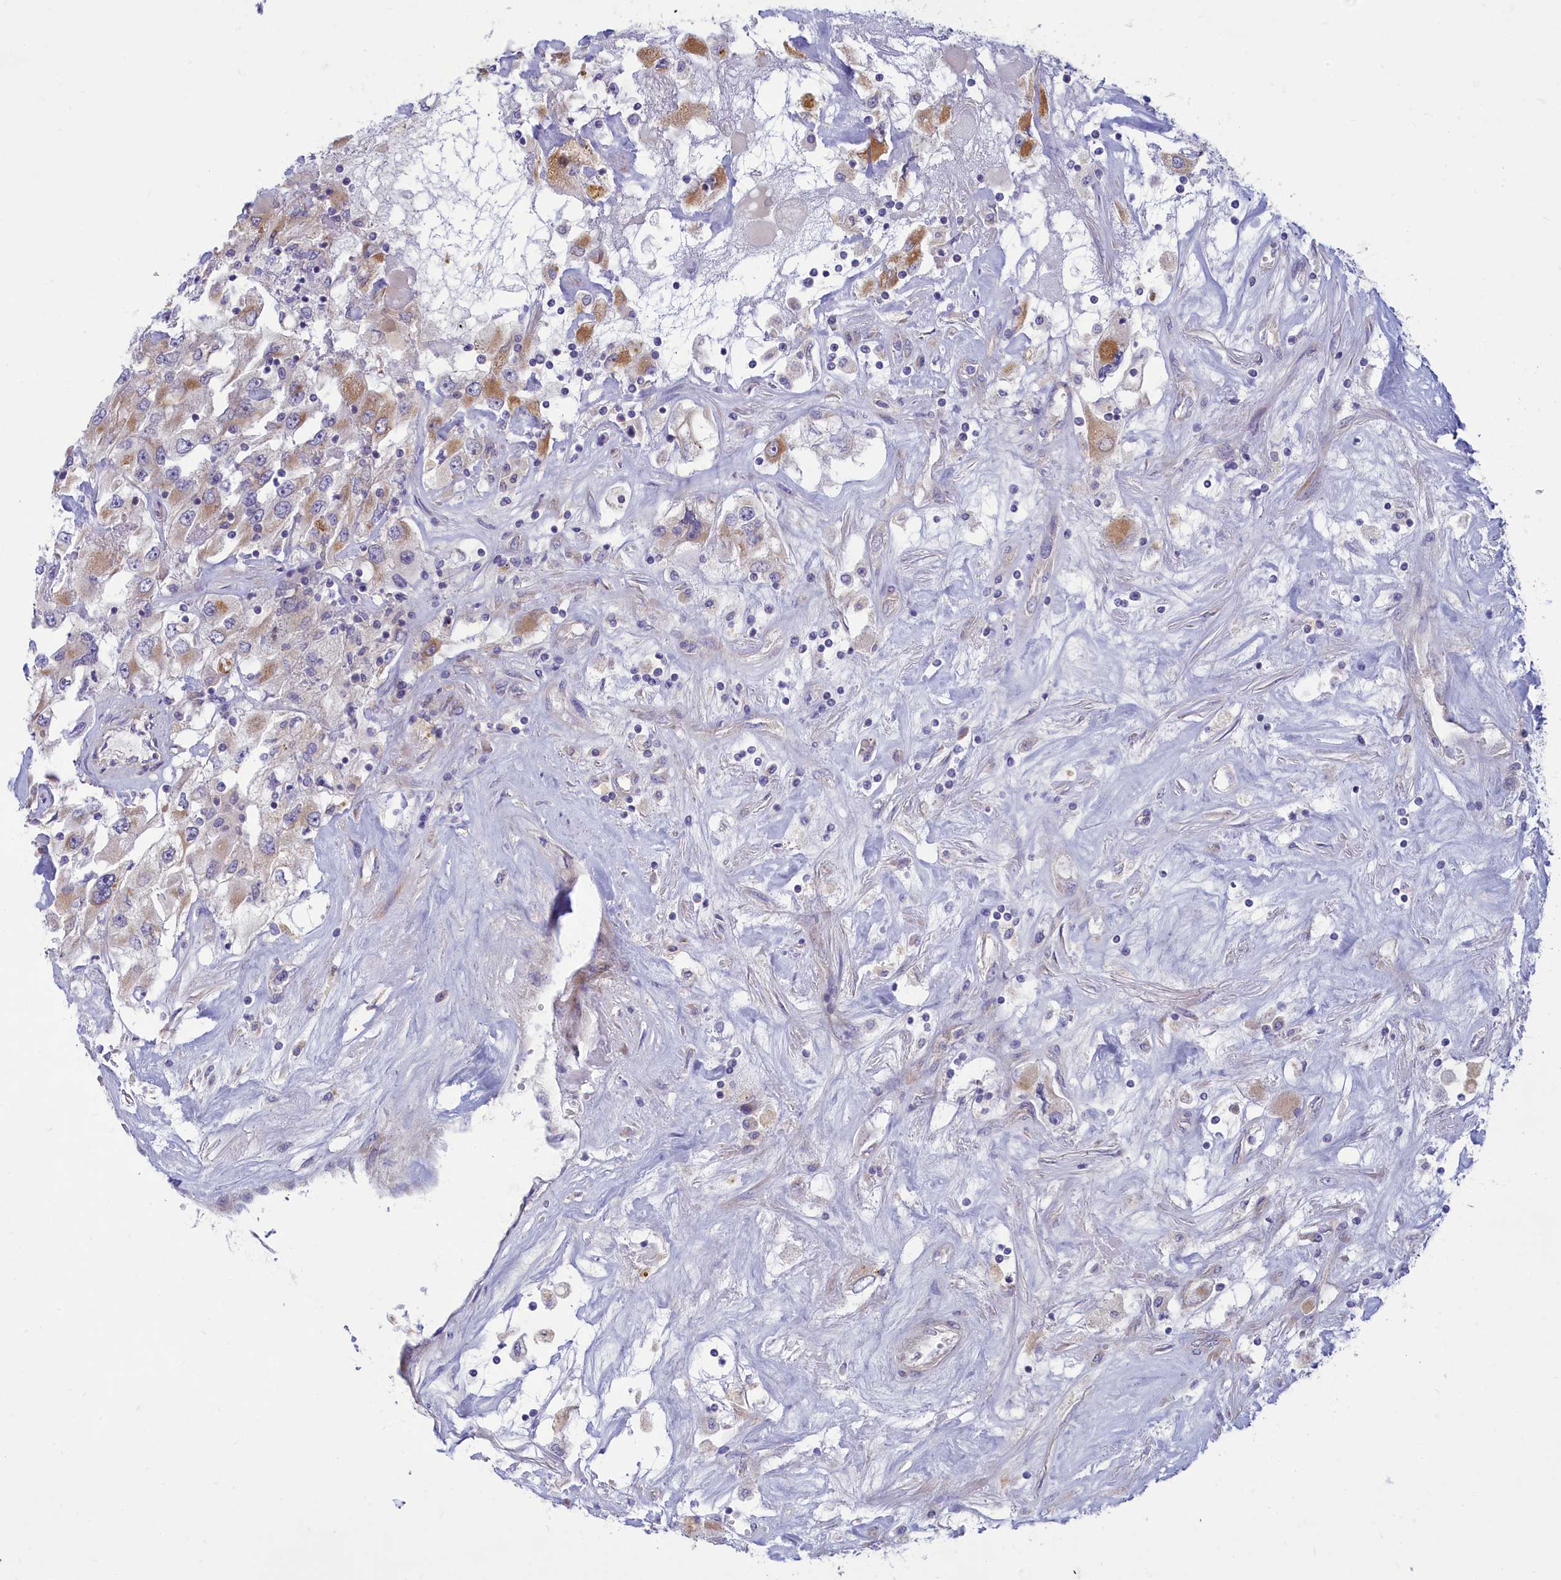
{"staining": {"intensity": "moderate", "quantity": "<25%", "location": "cytoplasmic/membranous"}, "tissue": "renal cancer", "cell_type": "Tumor cells", "image_type": "cancer", "snomed": [{"axis": "morphology", "description": "Adenocarcinoma, NOS"}, {"axis": "topography", "description": "Kidney"}], "caption": "Immunohistochemistry (IHC) photomicrograph of renal cancer stained for a protein (brown), which demonstrates low levels of moderate cytoplasmic/membranous positivity in approximately <25% of tumor cells.", "gene": "TMEM30B", "patient": {"sex": "female", "age": 52}}